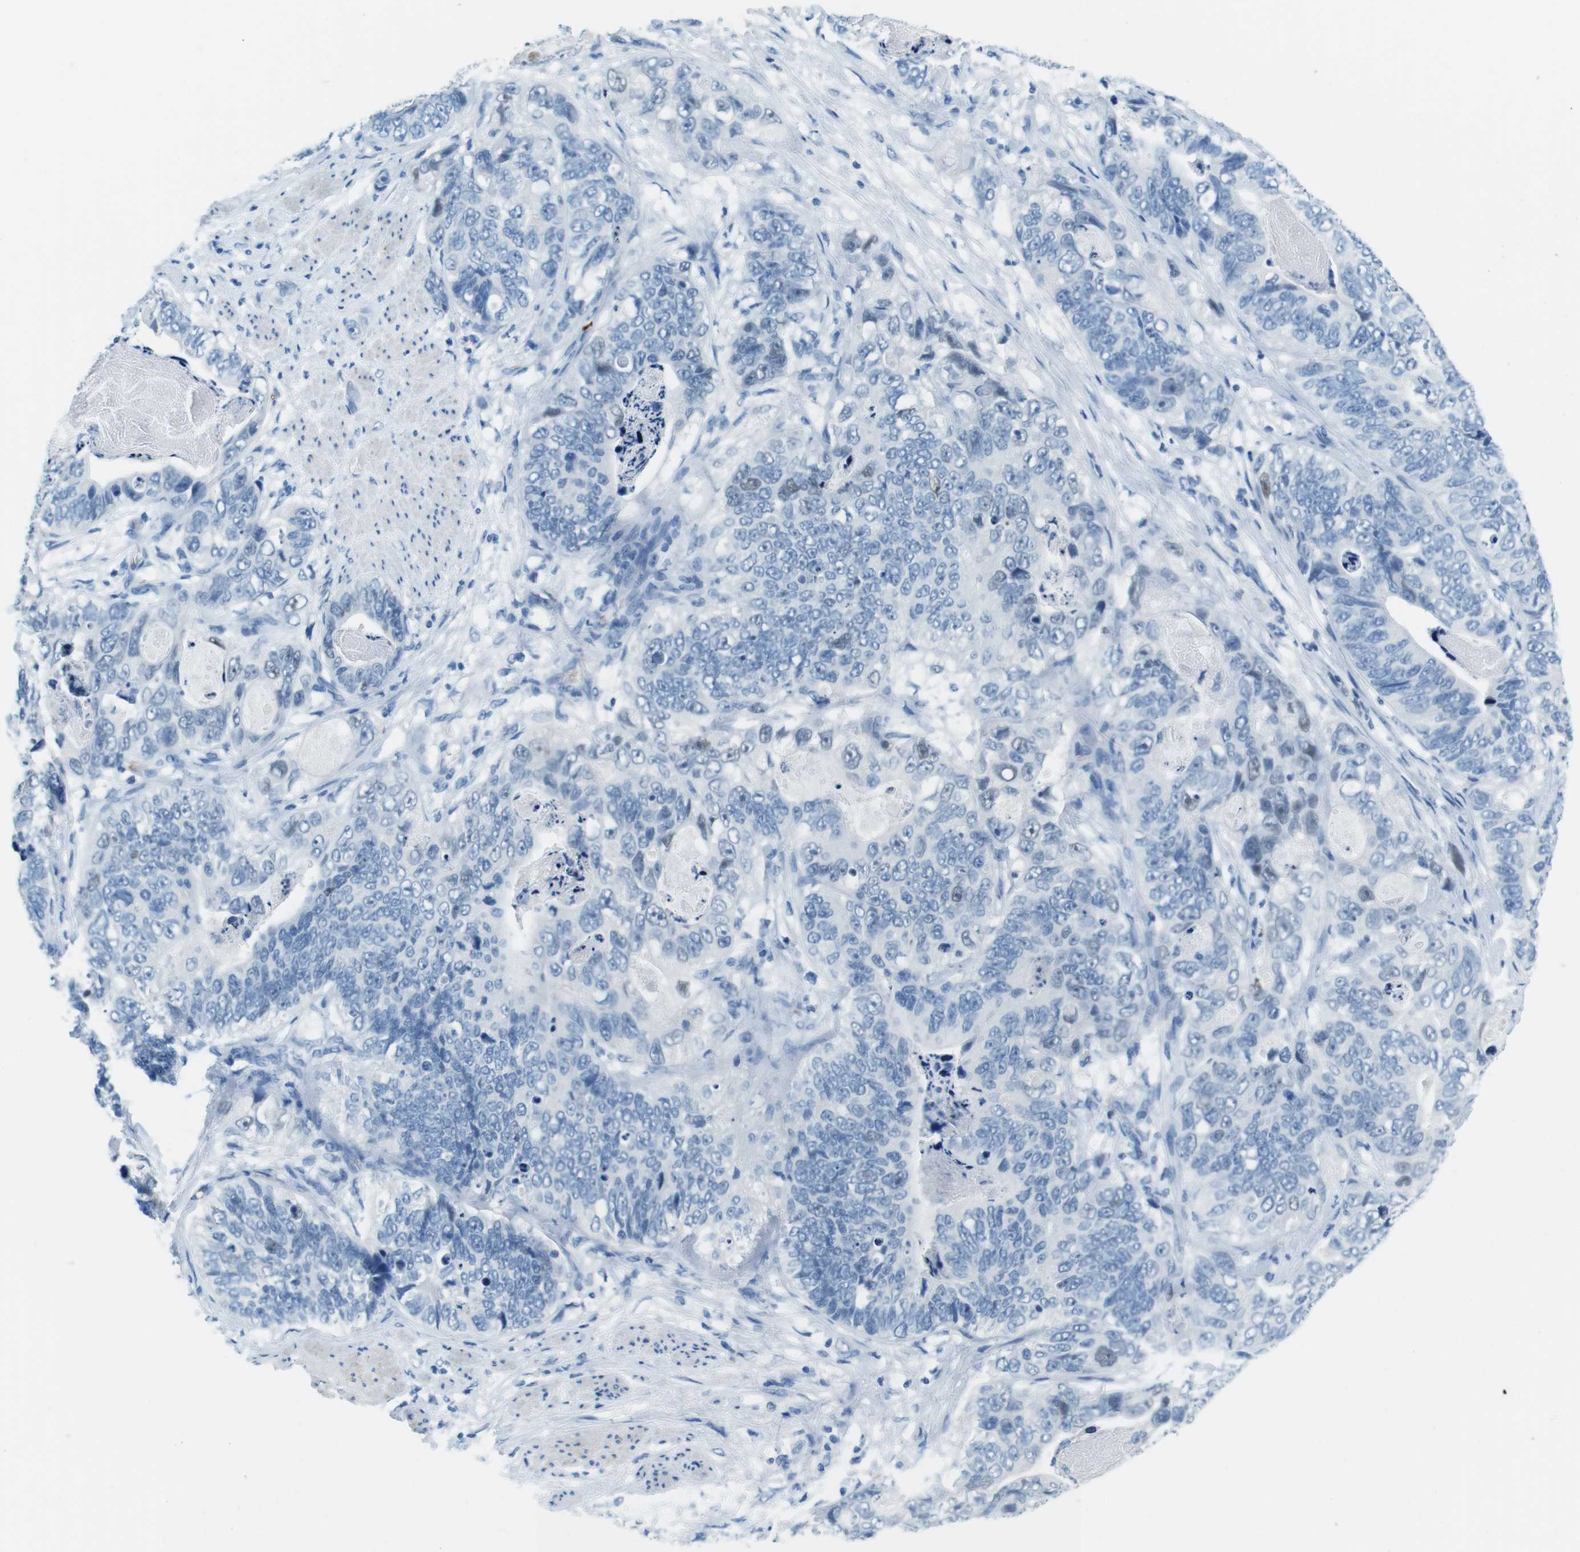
{"staining": {"intensity": "negative", "quantity": "none", "location": "none"}, "tissue": "stomach cancer", "cell_type": "Tumor cells", "image_type": "cancer", "snomed": [{"axis": "morphology", "description": "Adenocarcinoma, NOS"}, {"axis": "topography", "description": "Stomach"}], "caption": "IHC histopathology image of stomach adenocarcinoma stained for a protein (brown), which demonstrates no expression in tumor cells.", "gene": "TFAP2C", "patient": {"sex": "female", "age": 89}}